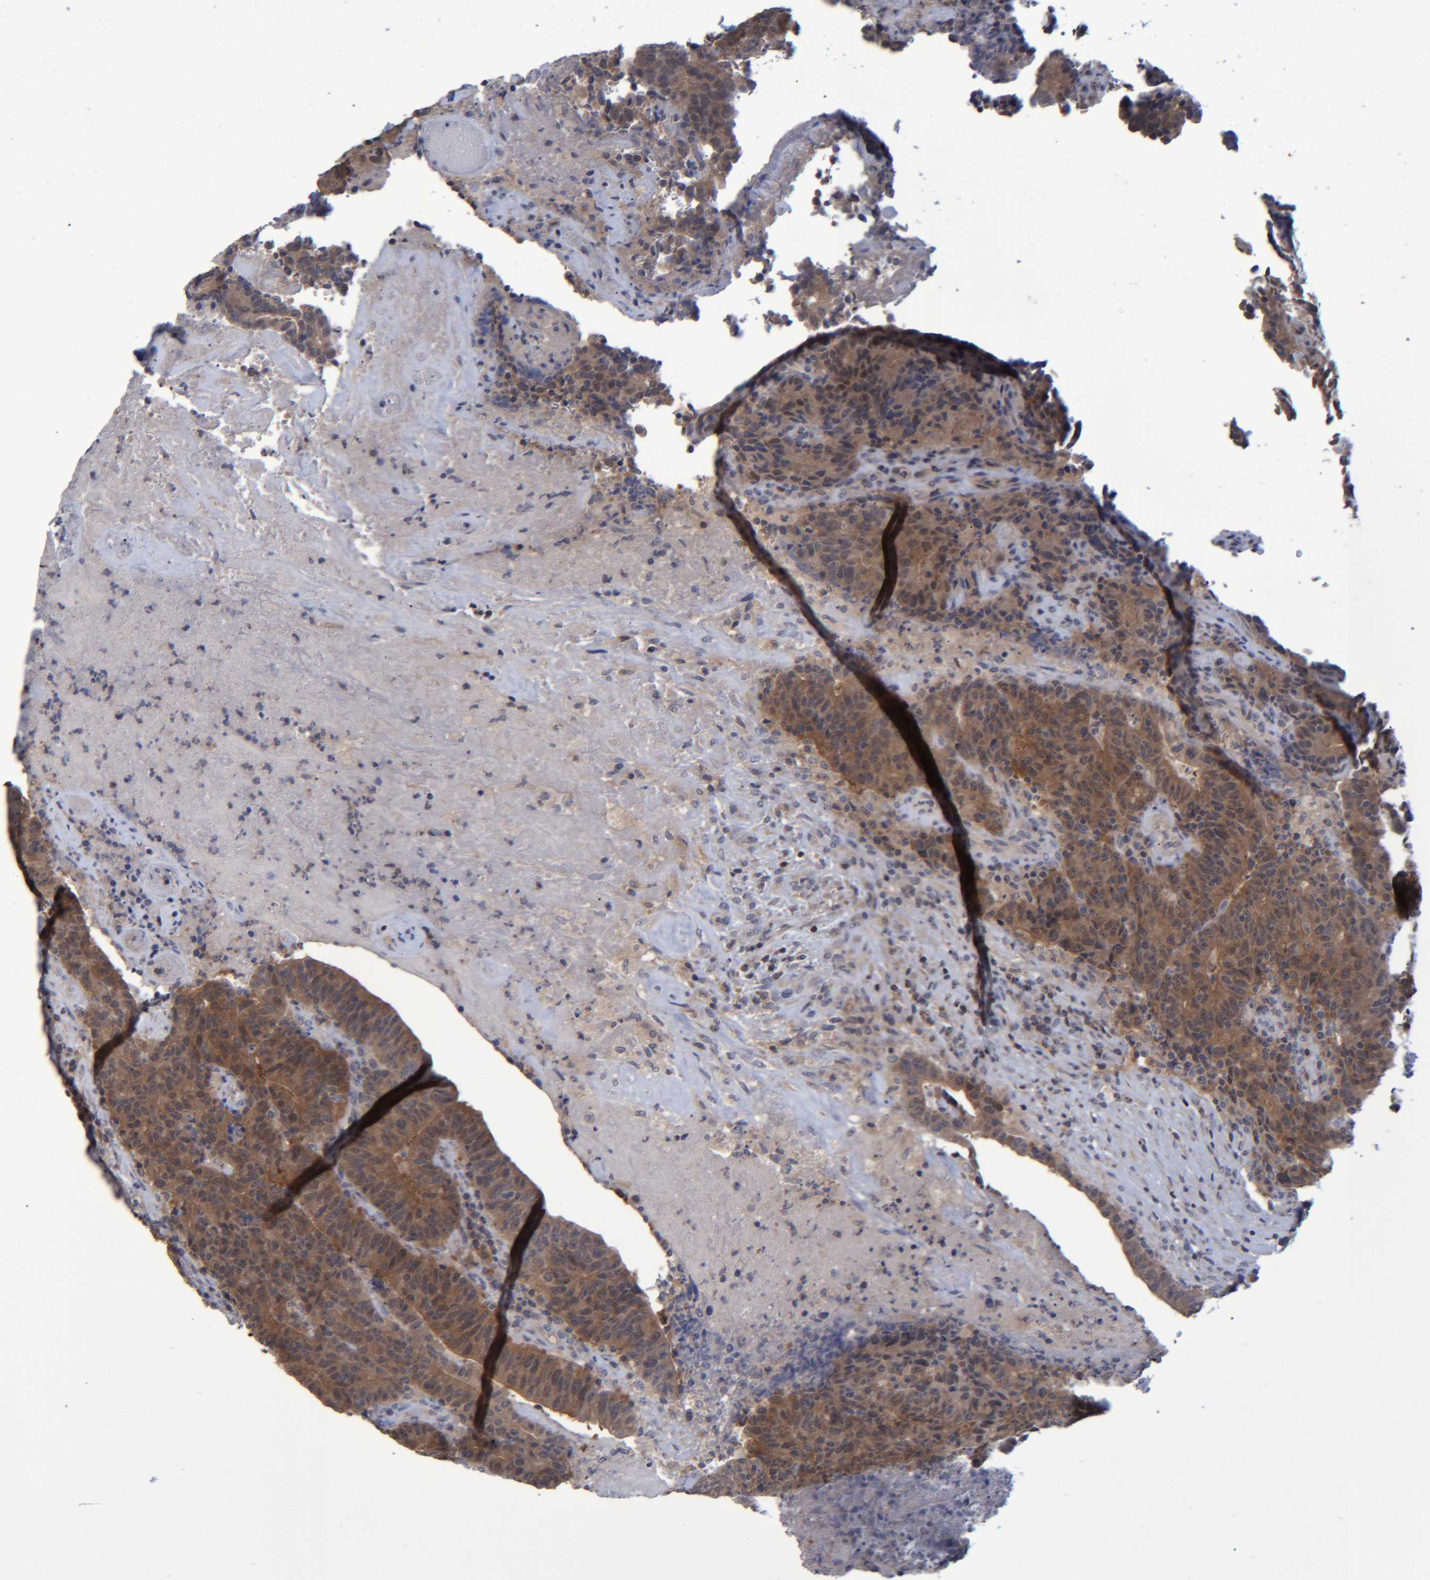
{"staining": {"intensity": "moderate", "quantity": ">75%", "location": "cytoplasmic/membranous"}, "tissue": "colorectal cancer", "cell_type": "Tumor cells", "image_type": "cancer", "snomed": [{"axis": "morphology", "description": "Normal tissue, NOS"}, {"axis": "morphology", "description": "Adenocarcinoma, NOS"}, {"axis": "topography", "description": "Colon"}], "caption": "This histopathology image shows immunohistochemistry (IHC) staining of colorectal cancer, with medium moderate cytoplasmic/membranous staining in approximately >75% of tumor cells.", "gene": "PCYT2", "patient": {"sex": "female", "age": 75}}